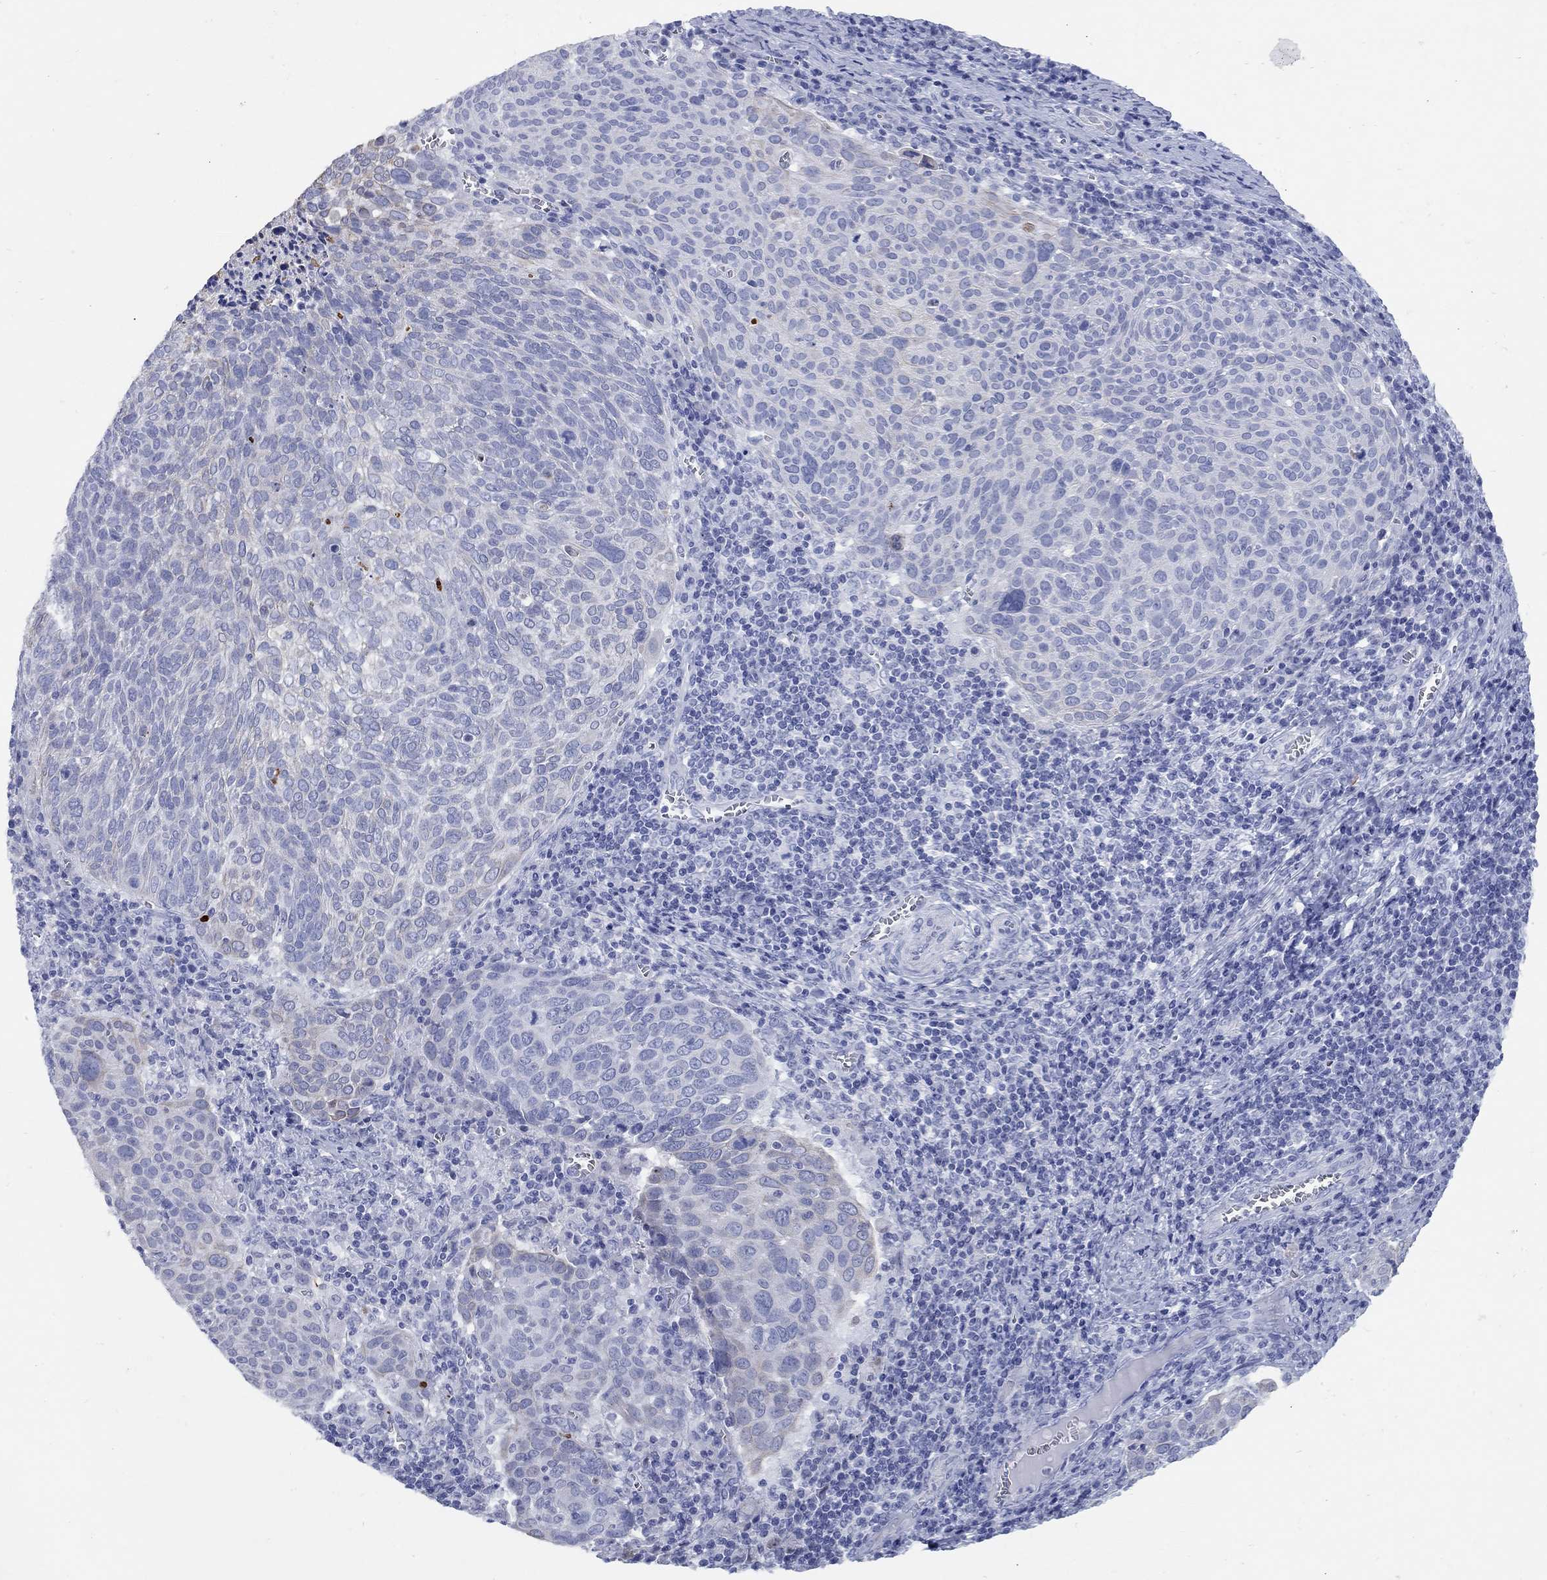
{"staining": {"intensity": "negative", "quantity": "none", "location": "none"}, "tissue": "cervical cancer", "cell_type": "Tumor cells", "image_type": "cancer", "snomed": [{"axis": "morphology", "description": "Squamous cell carcinoma, NOS"}, {"axis": "topography", "description": "Cervix"}], "caption": "Tumor cells are negative for protein expression in human cervical cancer (squamous cell carcinoma).", "gene": "CCNA1", "patient": {"sex": "female", "age": 39}}